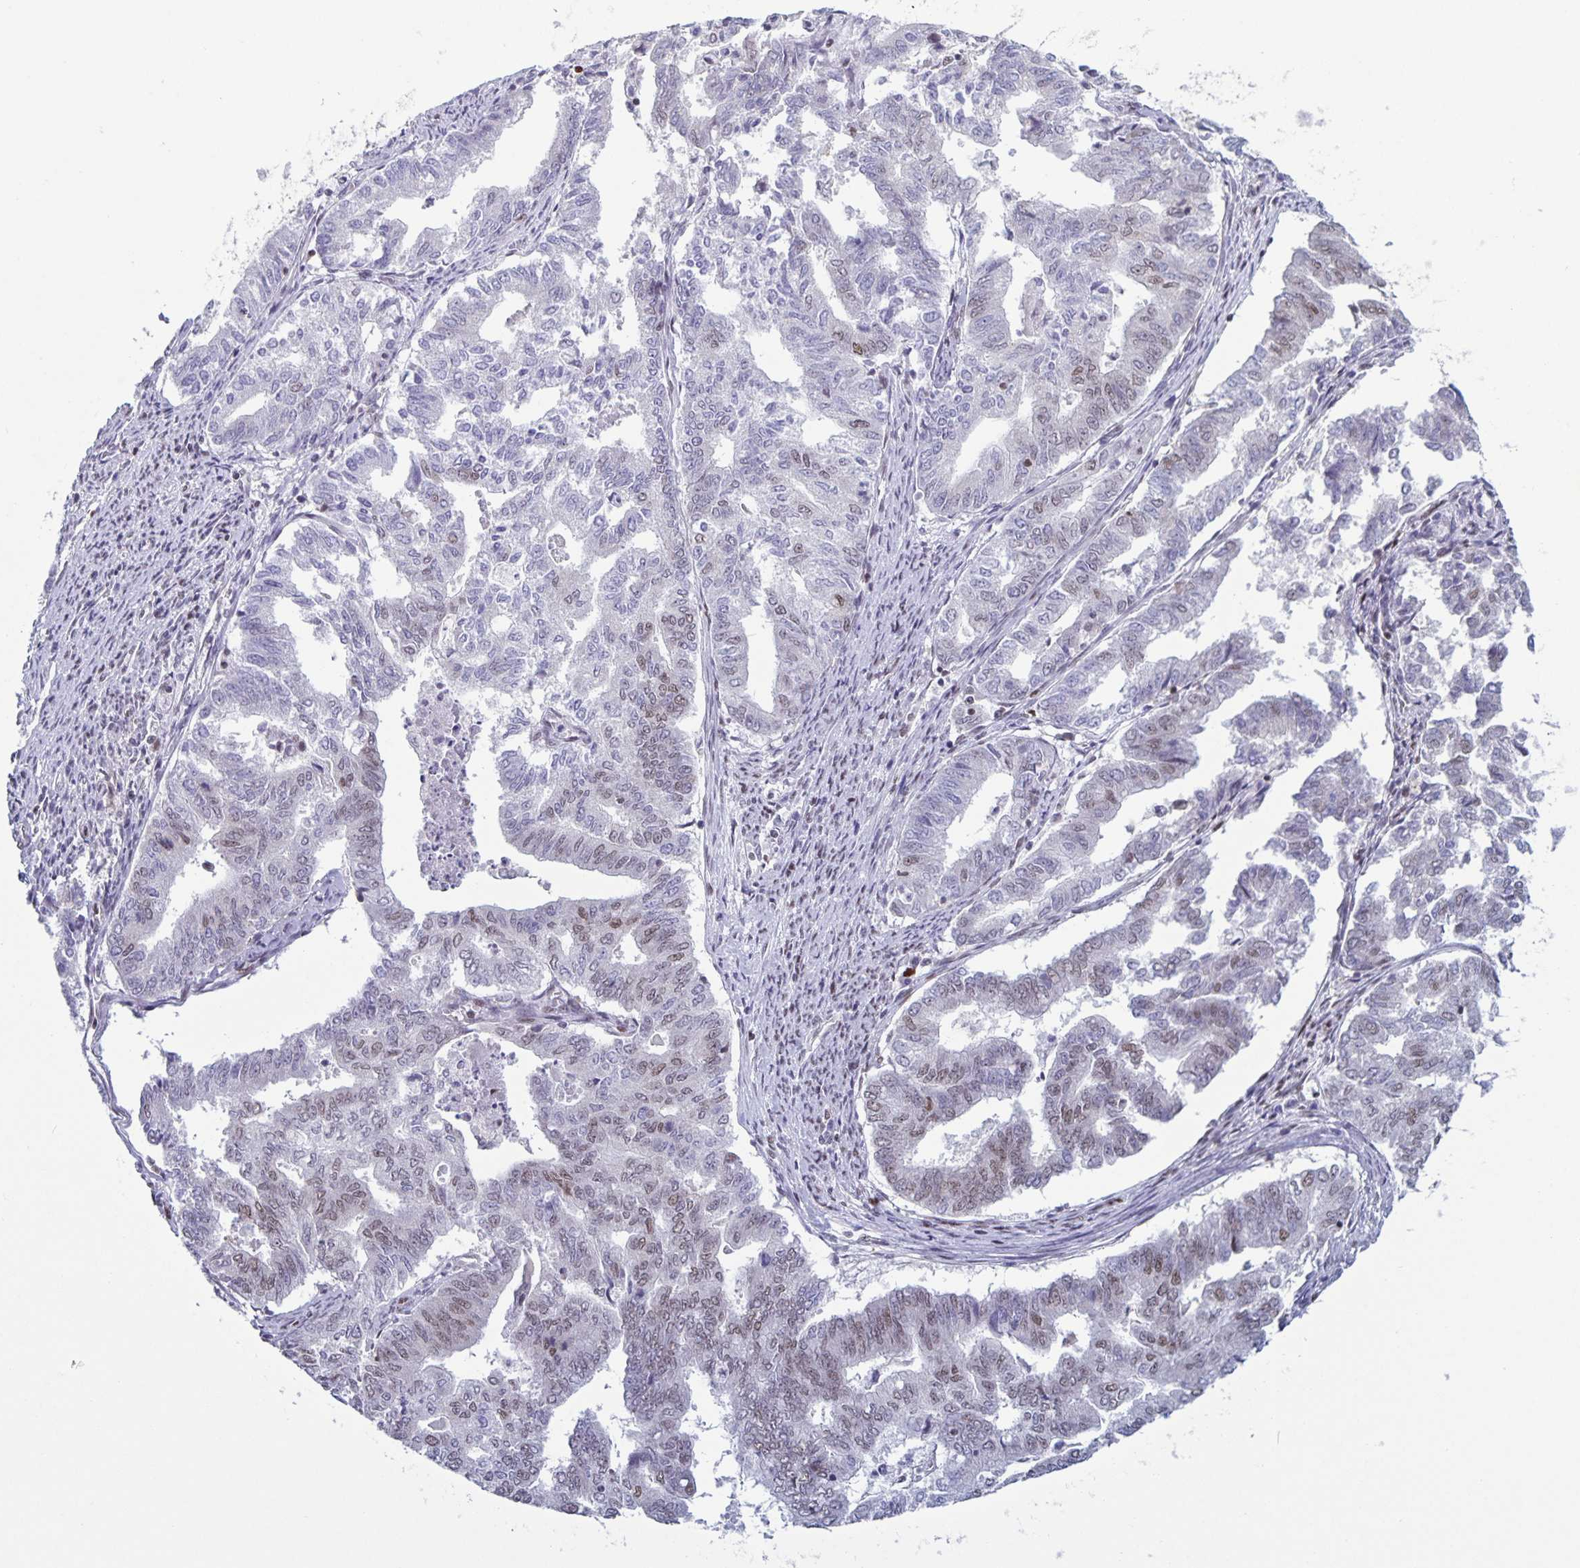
{"staining": {"intensity": "weak", "quantity": "<25%", "location": "nuclear"}, "tissue": "endometrial cancer", "cell_type": "Tumor cells", "image_type": "cancer", "snomed": [{"axis": "morphology", "description": "Adenocarcinoma, NOS"}, {"axis": "topography", "description": "Endometrium"}], "caption": "Tumor cells are negative for protein expression in human adenocarcinoma (endometrial).", "gene": "JUND", "patient": {"sex": "female", "age": 79}}